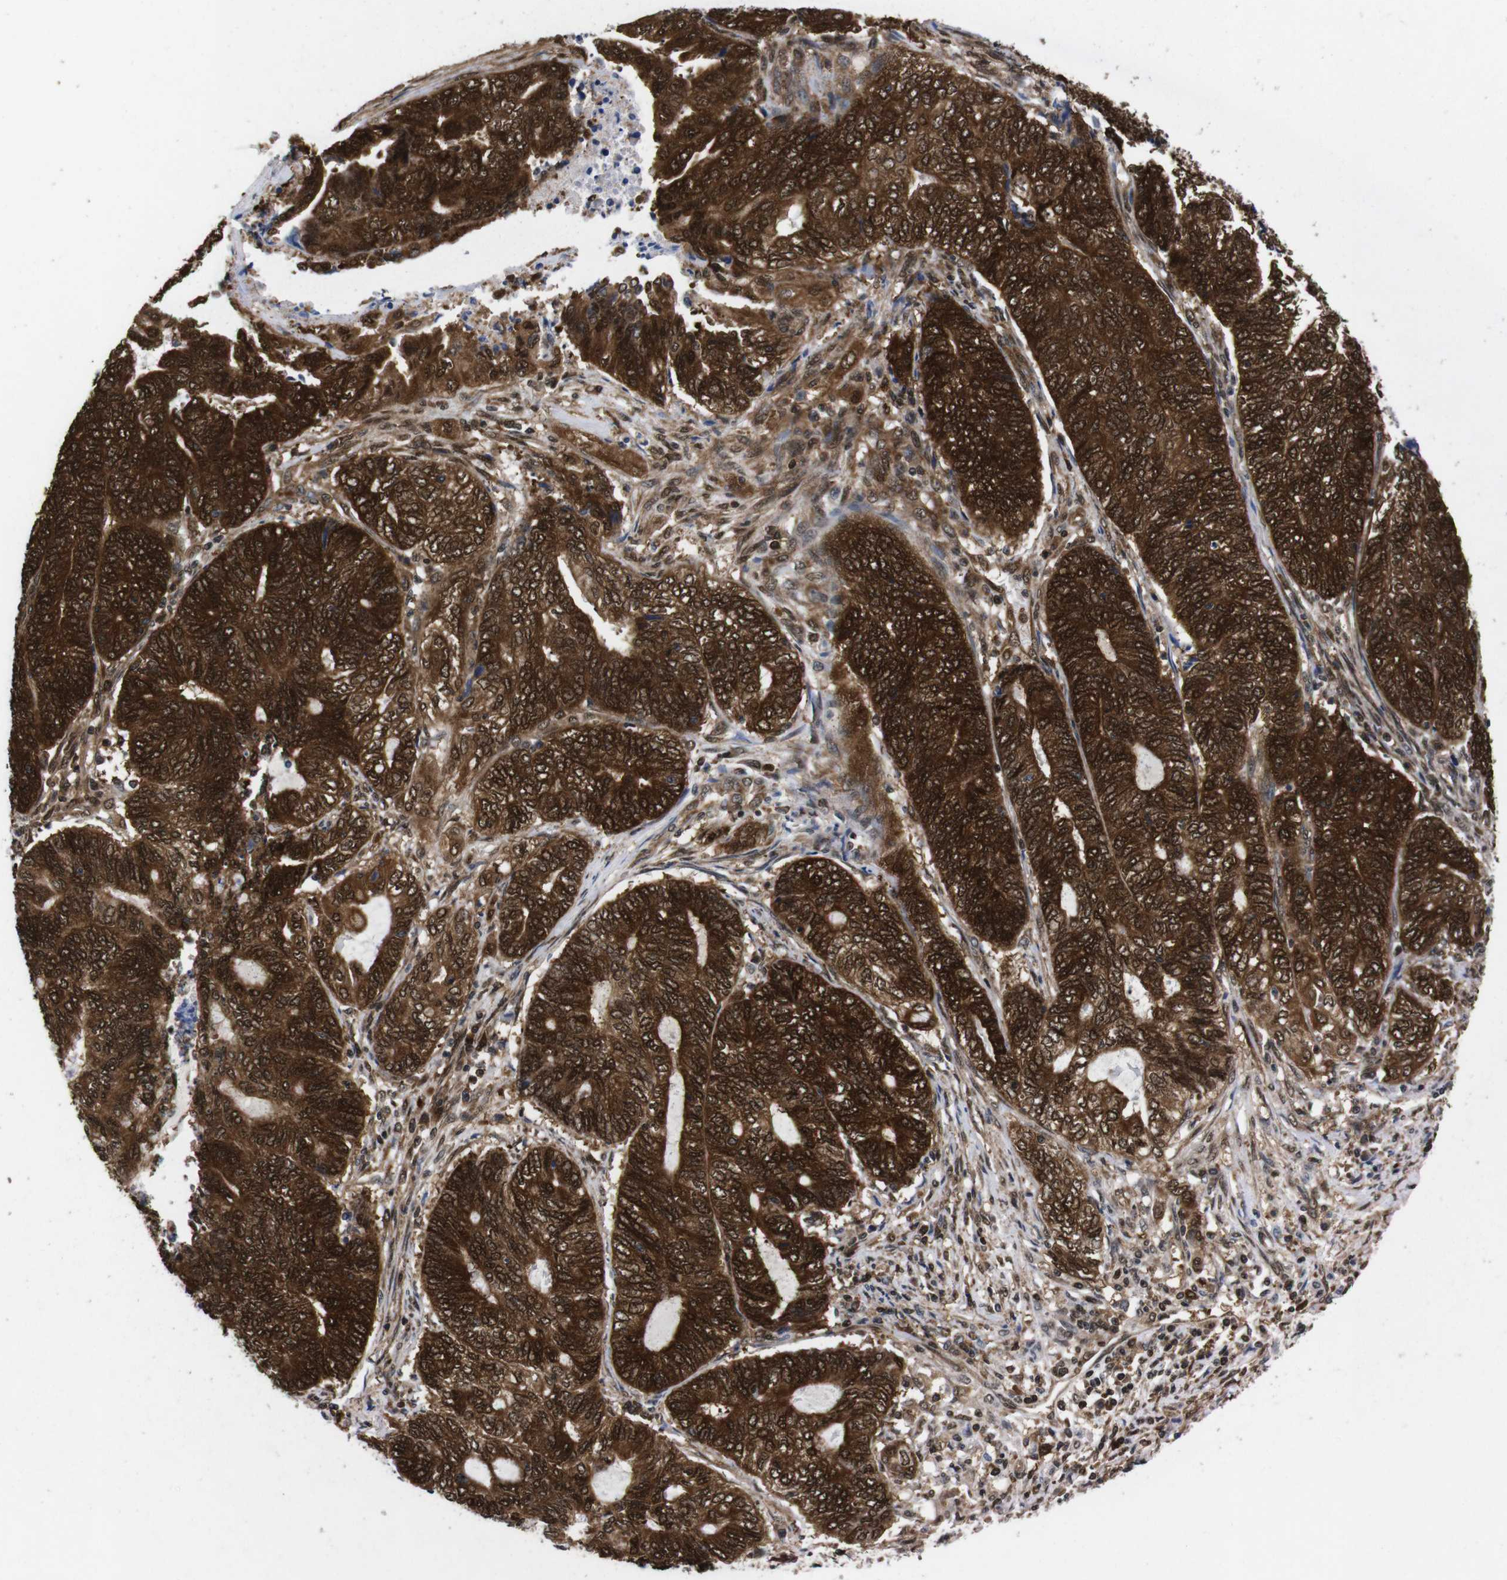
{"staining": {"intensity": "strong", "quantity": ">75%", "location": "cytoplasmic/membranous,nuclear"}, "tissue": "endometrial cancer", "cell_type": "Tumor cells", "image_type": "cancer", "snomed": [{"axis": "morphology", "description": "Adenocarcinoma, NOS"}, {"axis": "topography", "description": "Uterus"}, {"axis": "topography", "description": "Endometrium"}], "caption": "Adenocarcinoma (endometrial) stained for a protein exhibits strong cytoplasmic/membranous and nuclear positivity in tumor cells.", "gene": "UBQLN2", "patient": {"sex": "female", "age": 70}}